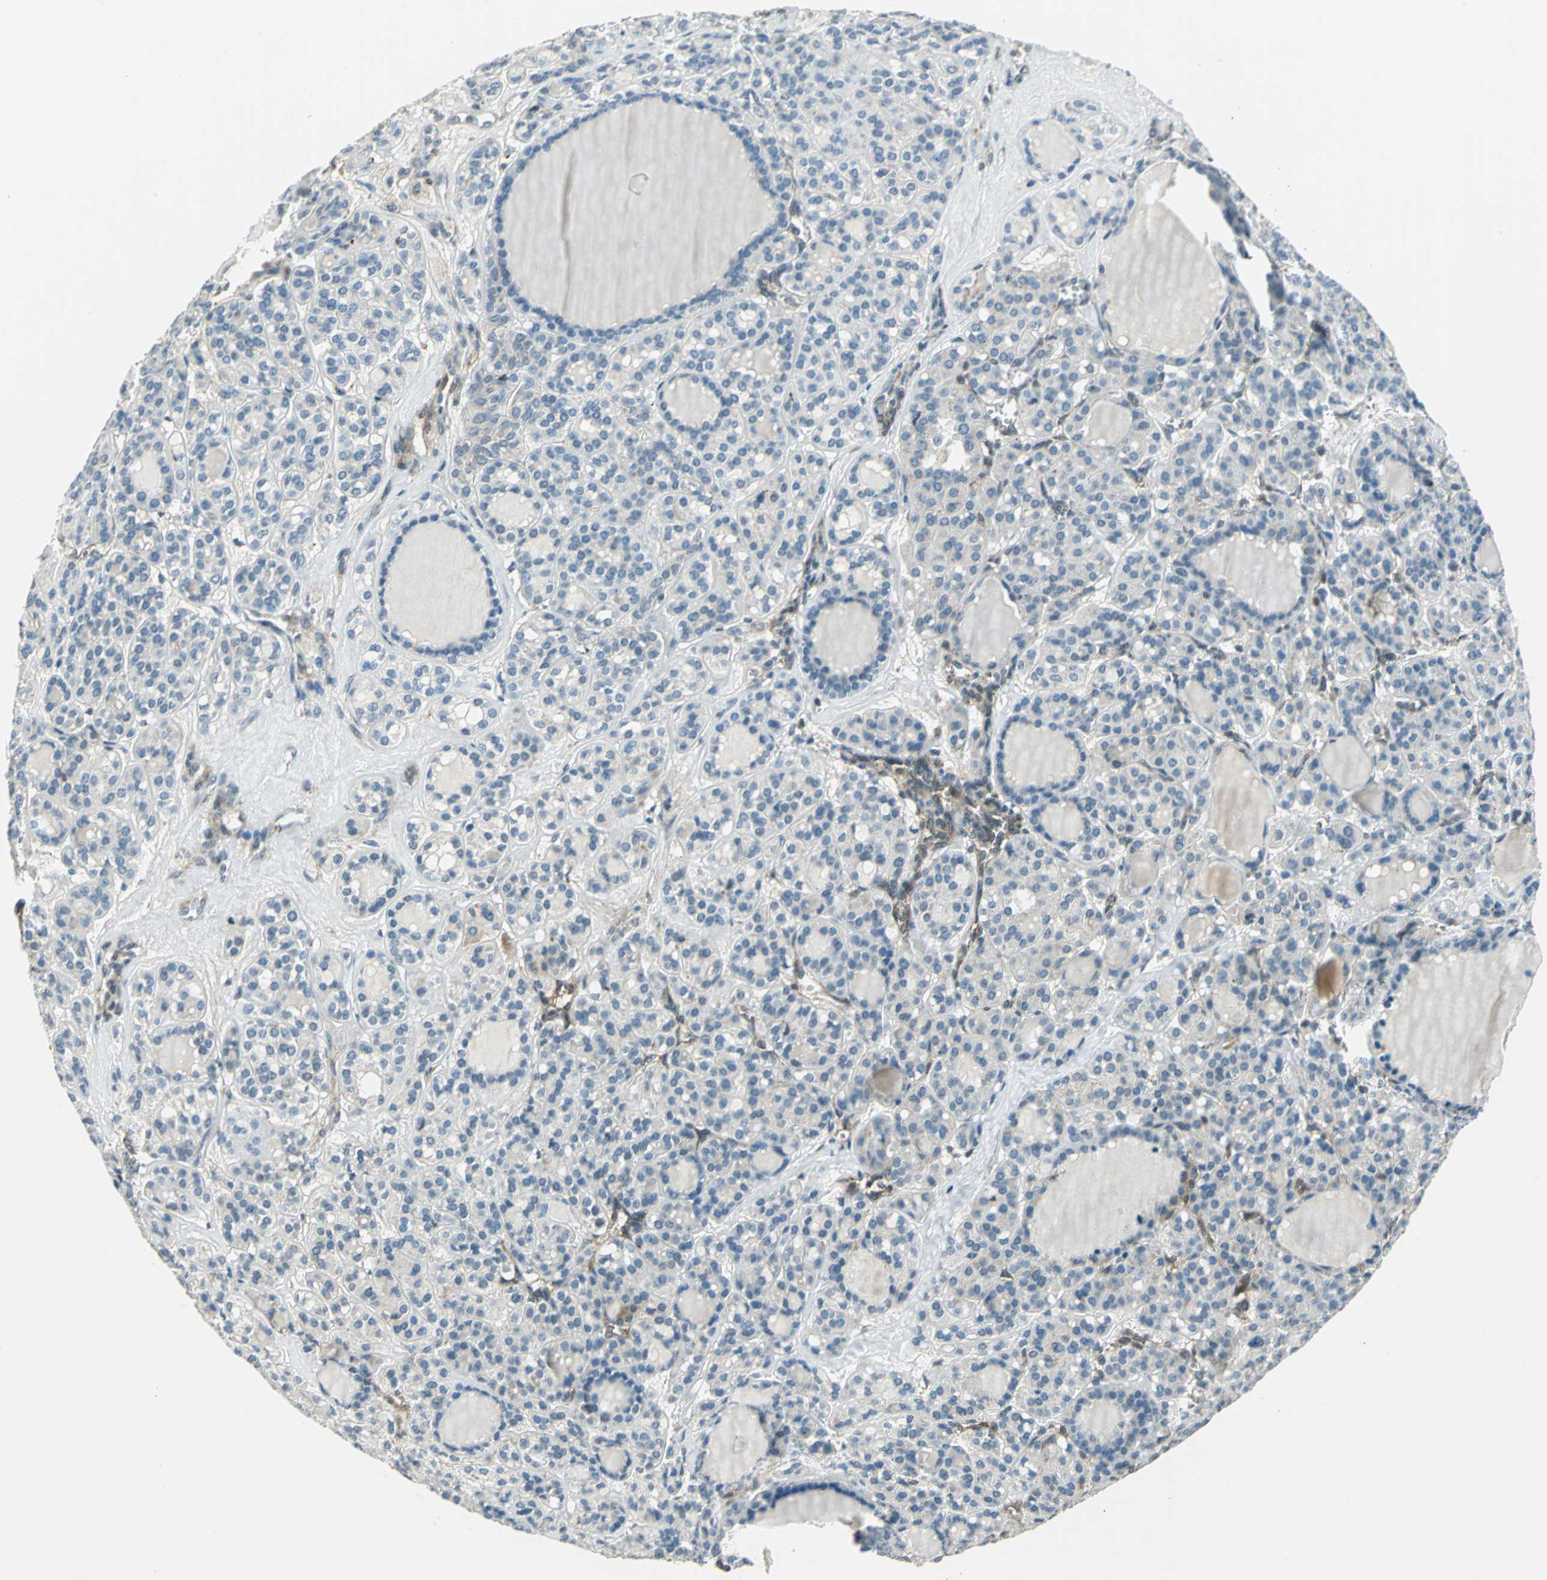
{"staining": {"intensity": "negative", "quantity": "none", "location": "none"}, "tissue": "thyroid cancer", "cell_type": "Tumor cells", "image_type": "cancer", "snomed": [{"axis": "morphology", "description": "Follicular adenoma carcinoma, NOS"}, {"axis": "topography", "description": "Thyroid gland"}], "caption": "DAB immunohistochemical staining of human thyroid cancer demonstrates no significant staining in tumor cells.", "gene": "NUDT2", "patient": {"sex": "female", "age": 71}}